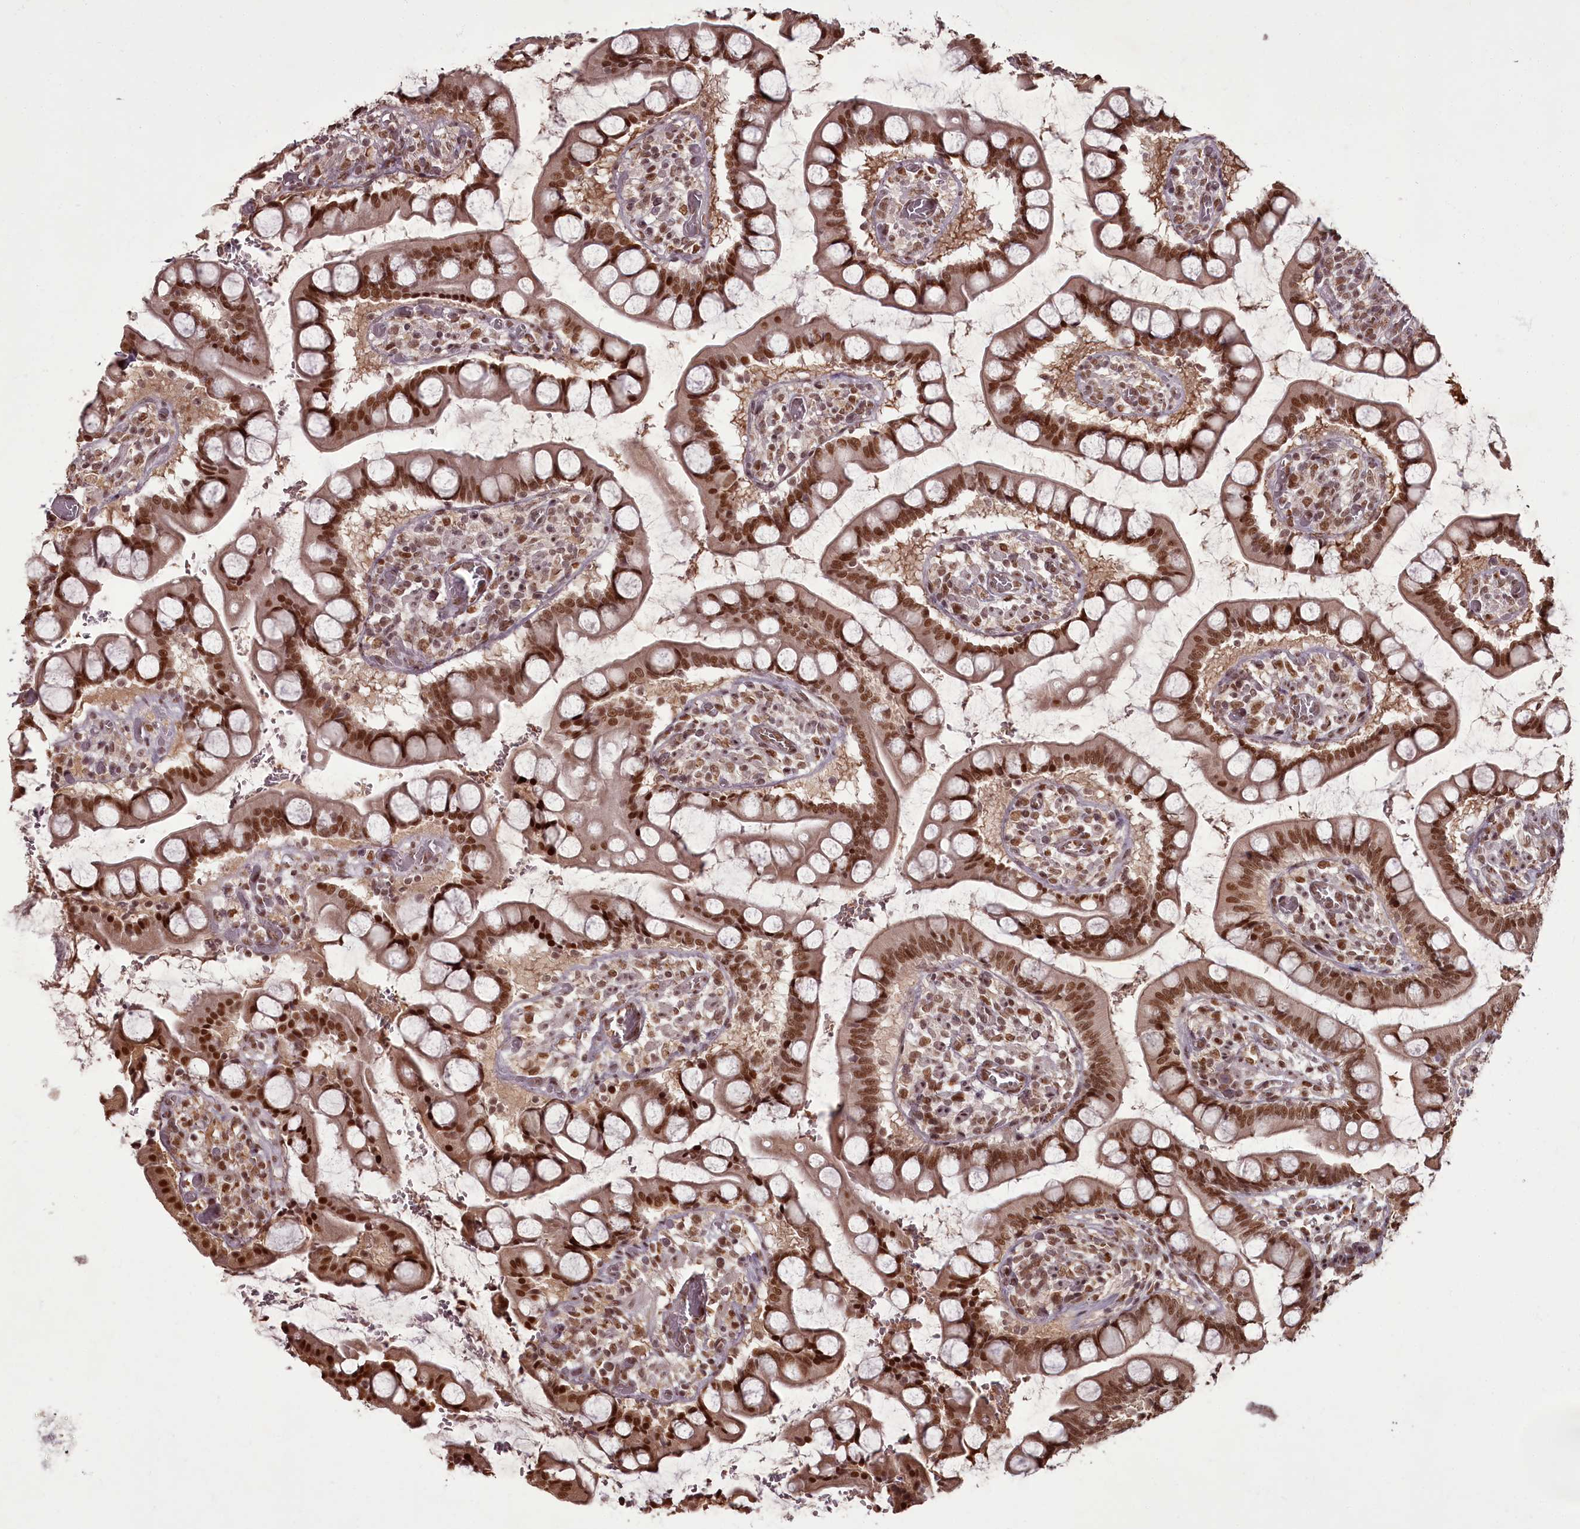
{"staining": {"intensity": "moderate", "quantity": ">75%", "location": "nuclear"}, "tissue": "small intestine", "cell_type": "Glandular cells", "image_type": "normal", "snomed": [{"axis": "morphology", "description": "Normal tissue, NOS"}, {"axis": "topography", "description": "Small intestine"}], "caption": "Moderate nuclear positivity for a protein is identified in approximately >75% of glandular cells of normal small intestine using IHC.", "gene": "CEP83", "patient": {"sex": "male", "age": 52}}